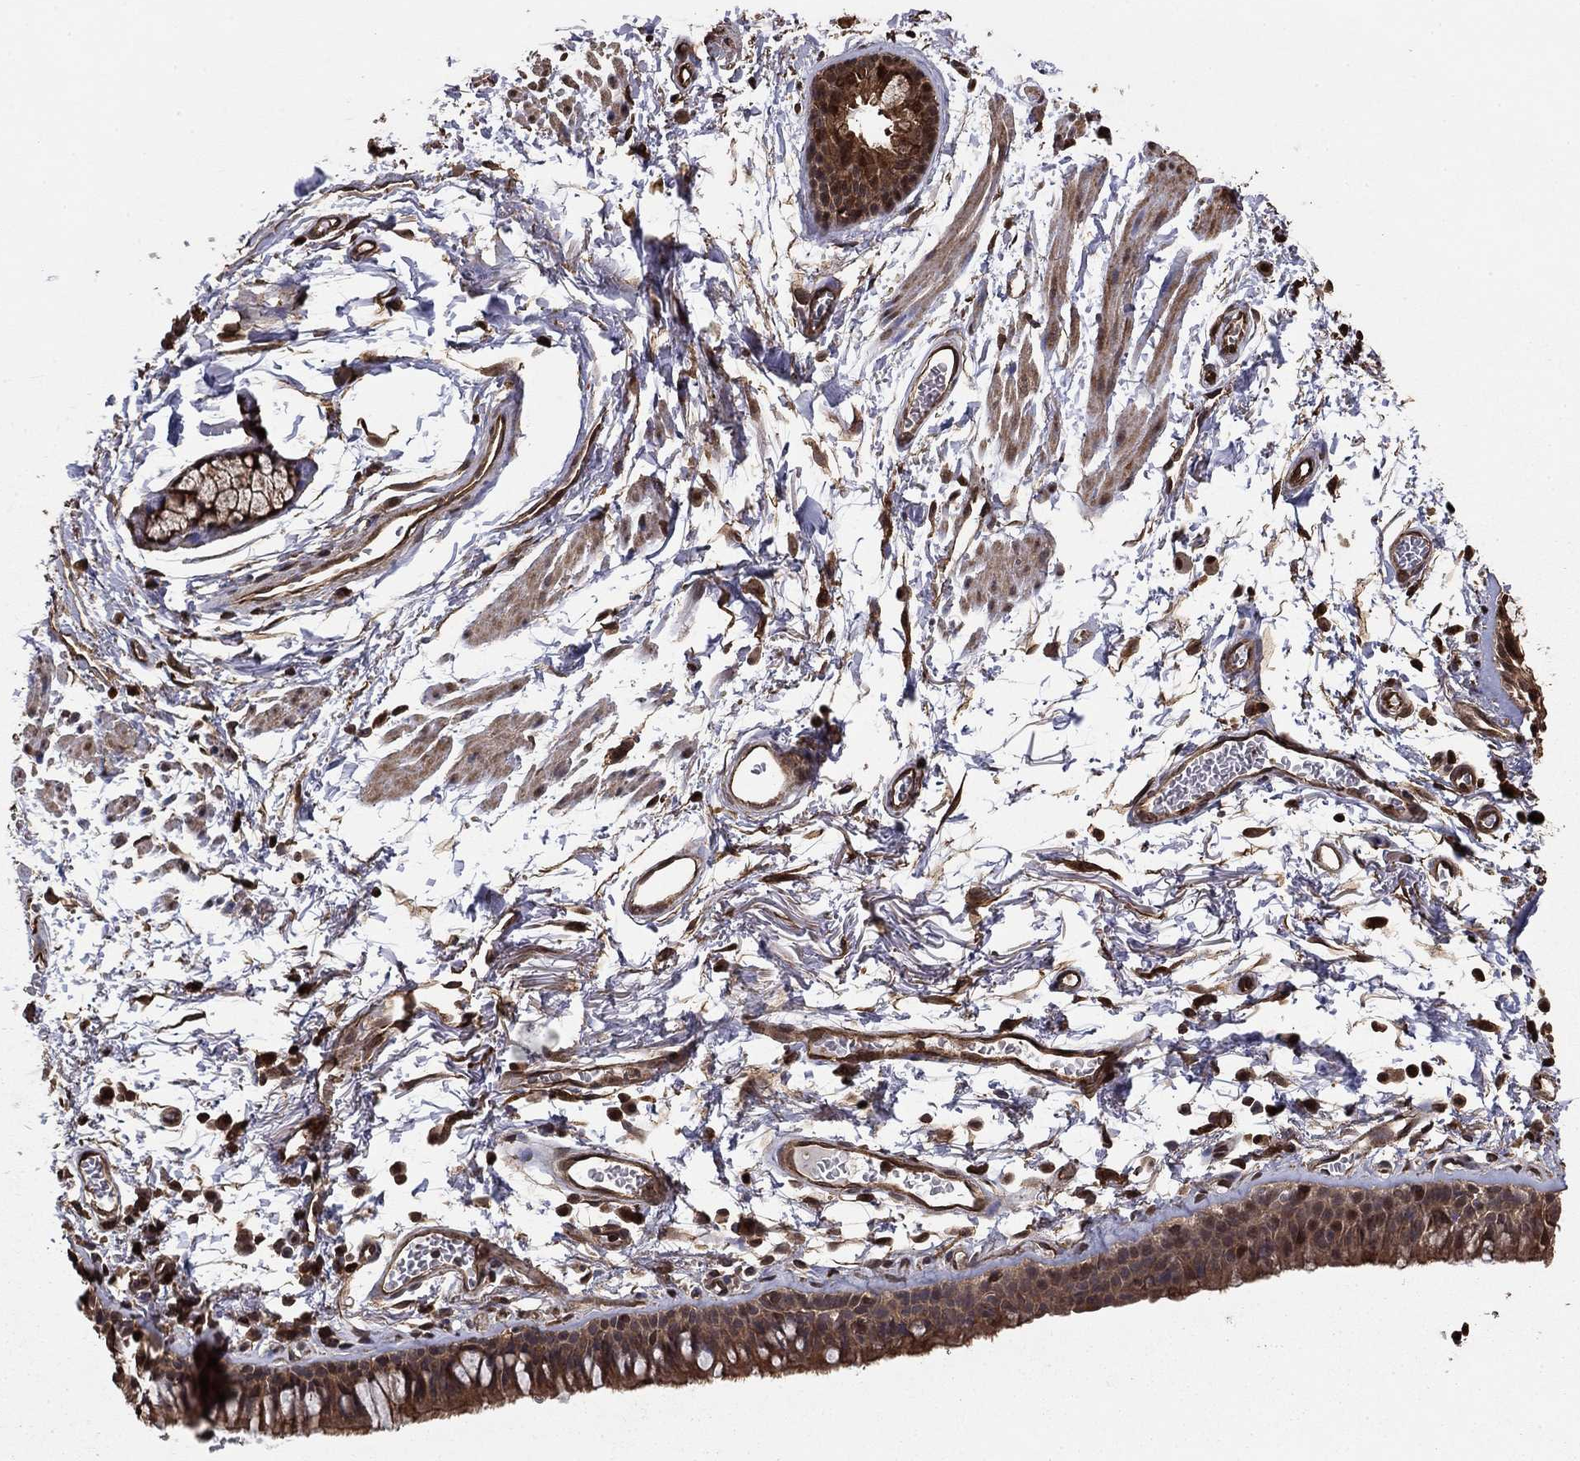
{"staining": {"intensity": "strong", "quantity": ">75%", "location": "cytoplasmic/membranous"}, "tissue": "soft tissue", "cell_type": "Fibroblasts", "image_type": "normal", "snomed": [{"axis": "morphology", "description": "Normal tissue, NOS"}, {"axis": "topography", "description": "Cartilage tissue"}, {"axis": "topography", "description": "Bronchus"}], "caption": "Immunohistochemical staining of benign soft tissue shows high levels of strong cytoplasmic/membranous staining in about >75% of fibroblasts.", "gene": "GYG1", "patient": {"sex": "female", "age": 79}}